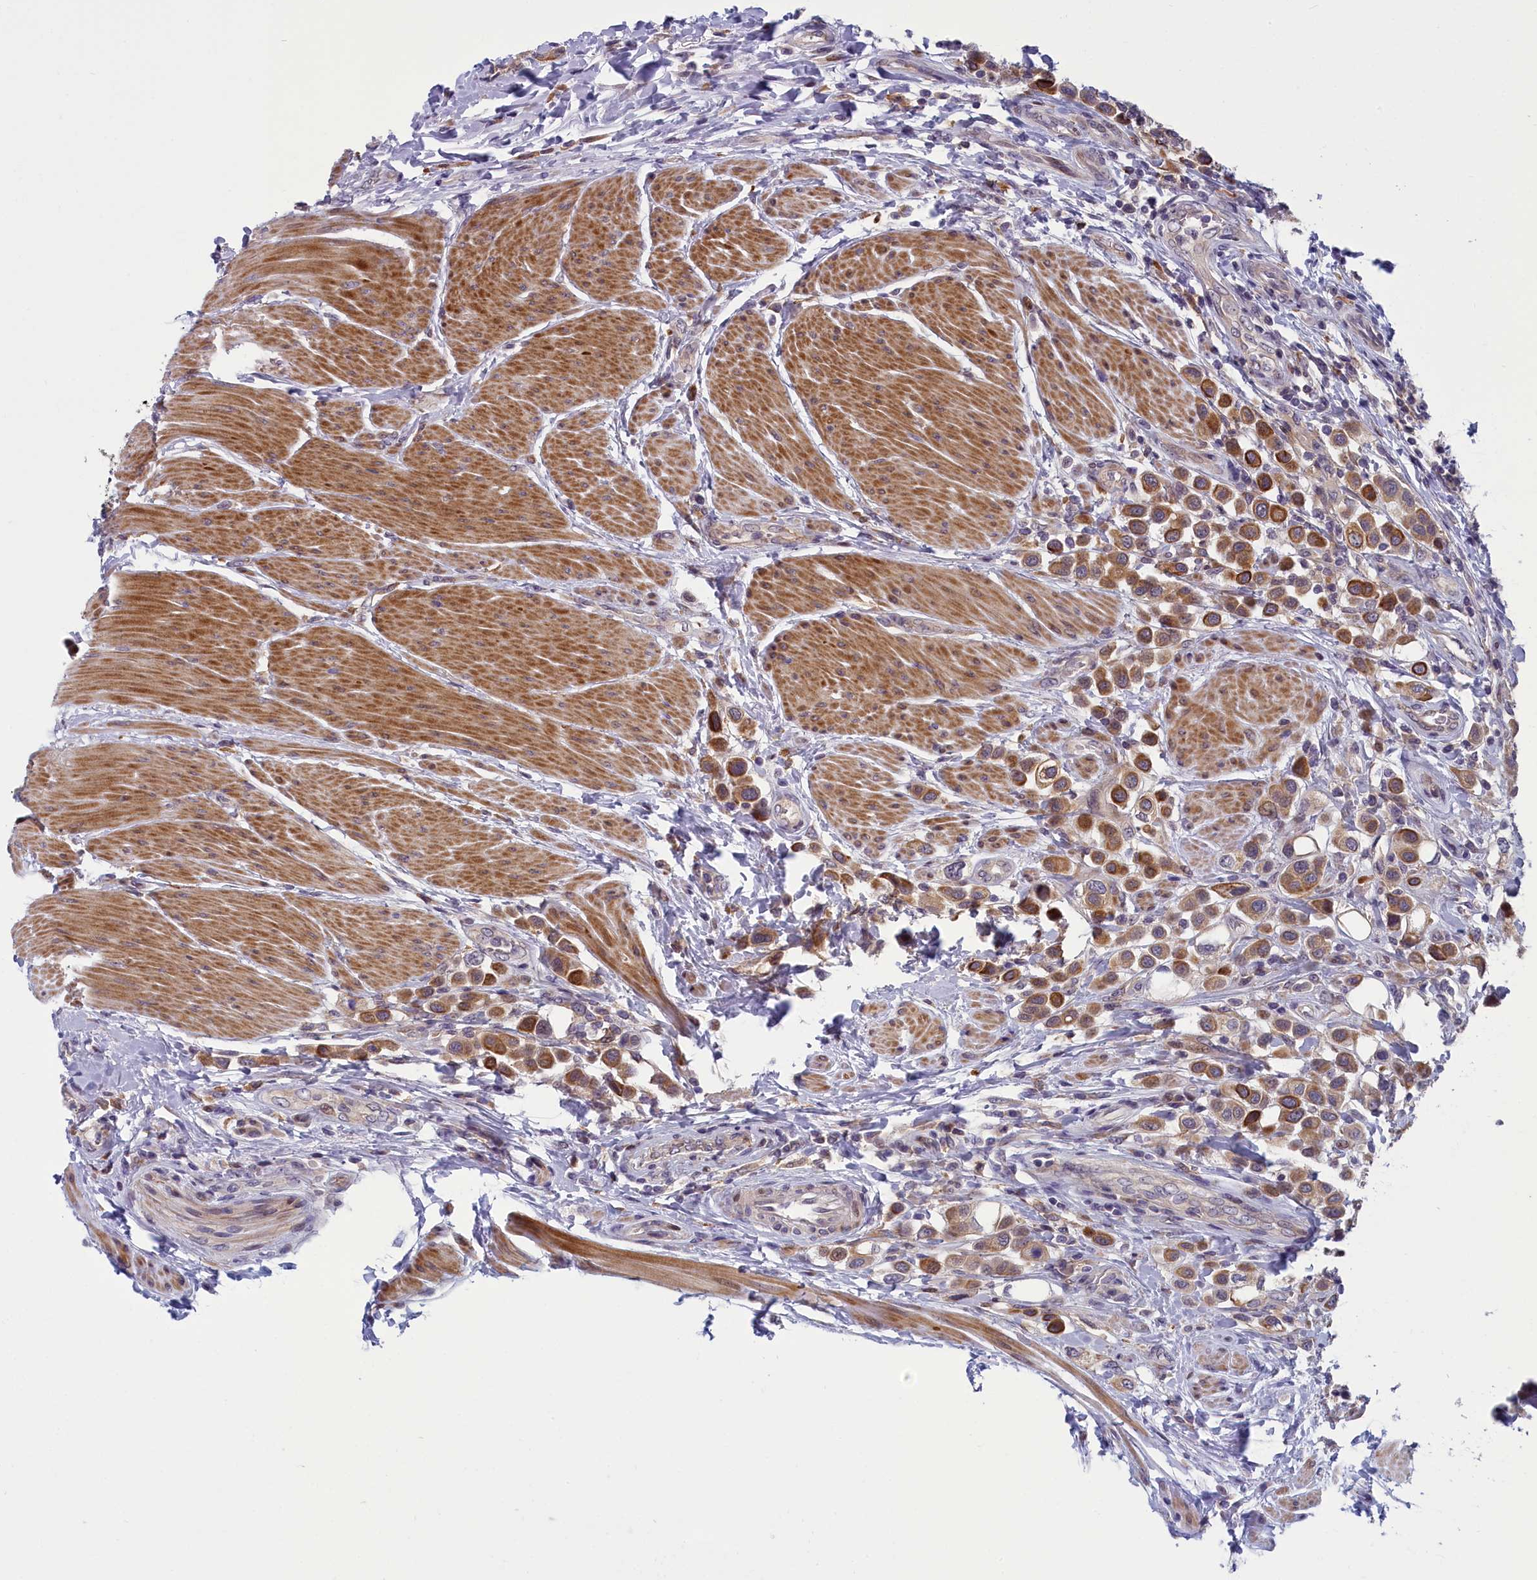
{"staining": {"intensity": "moderate", "quantity": ">75%", "location": "cytoplasmic/membranous"}, "tissue": "urothelial cancer", "cell_type": "Tumor cells", "image_type": "cancer", "snomed": [{"axis": "morphology", "description": "Urothelial carcinoma, High grade"}, {"axis": "topography", "description": "Urinary bladder"}], "caption": "Human high-grade urothelial carcinoma stained for a protein (brown) reveals moderate cytoplasmic/membranous positive positivity in approximately >75% of tumor cells.", "gene": "ANKRD39", "patient": {"sex": "male", "age": 50}}